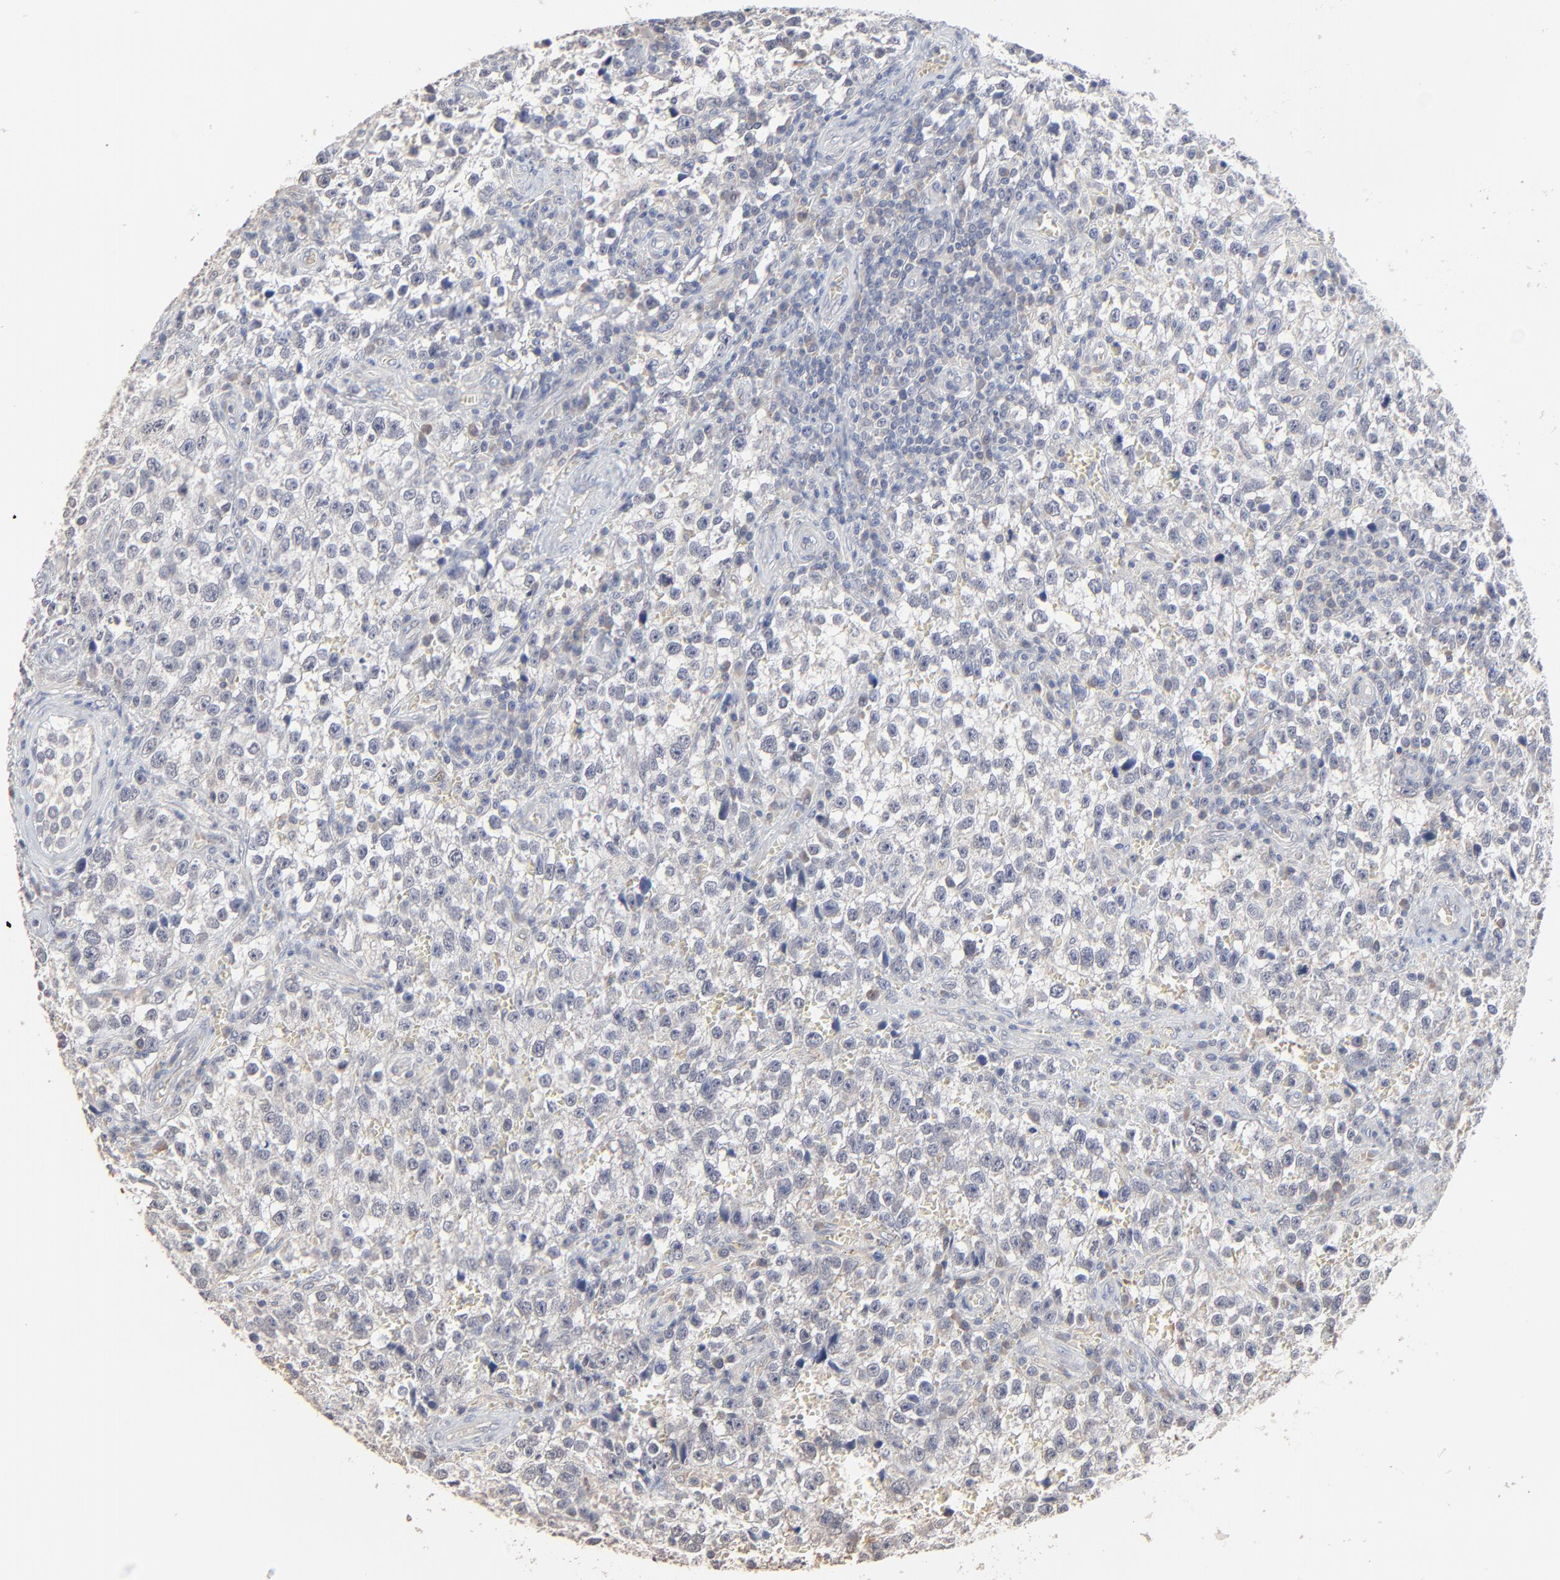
{"staining": {"intensity": "weak", "quantity": "<25%", "location": "cytoplasmic/membranous"}, "tissue": "testis cancer", "cell_type": "Tumor cells", "image_type": "cancer", "snomed": [{"axis": "morphology", "description": "Seminoma, NOS"}, {"axis": "topography", "description": "Testis"}], "caption": "This is an IHC photomicrograph of human testis seminoma. There is no positivity in tumor cells.", "gene": "FANCB", "patient": {"sex": "male", "age": 38}}